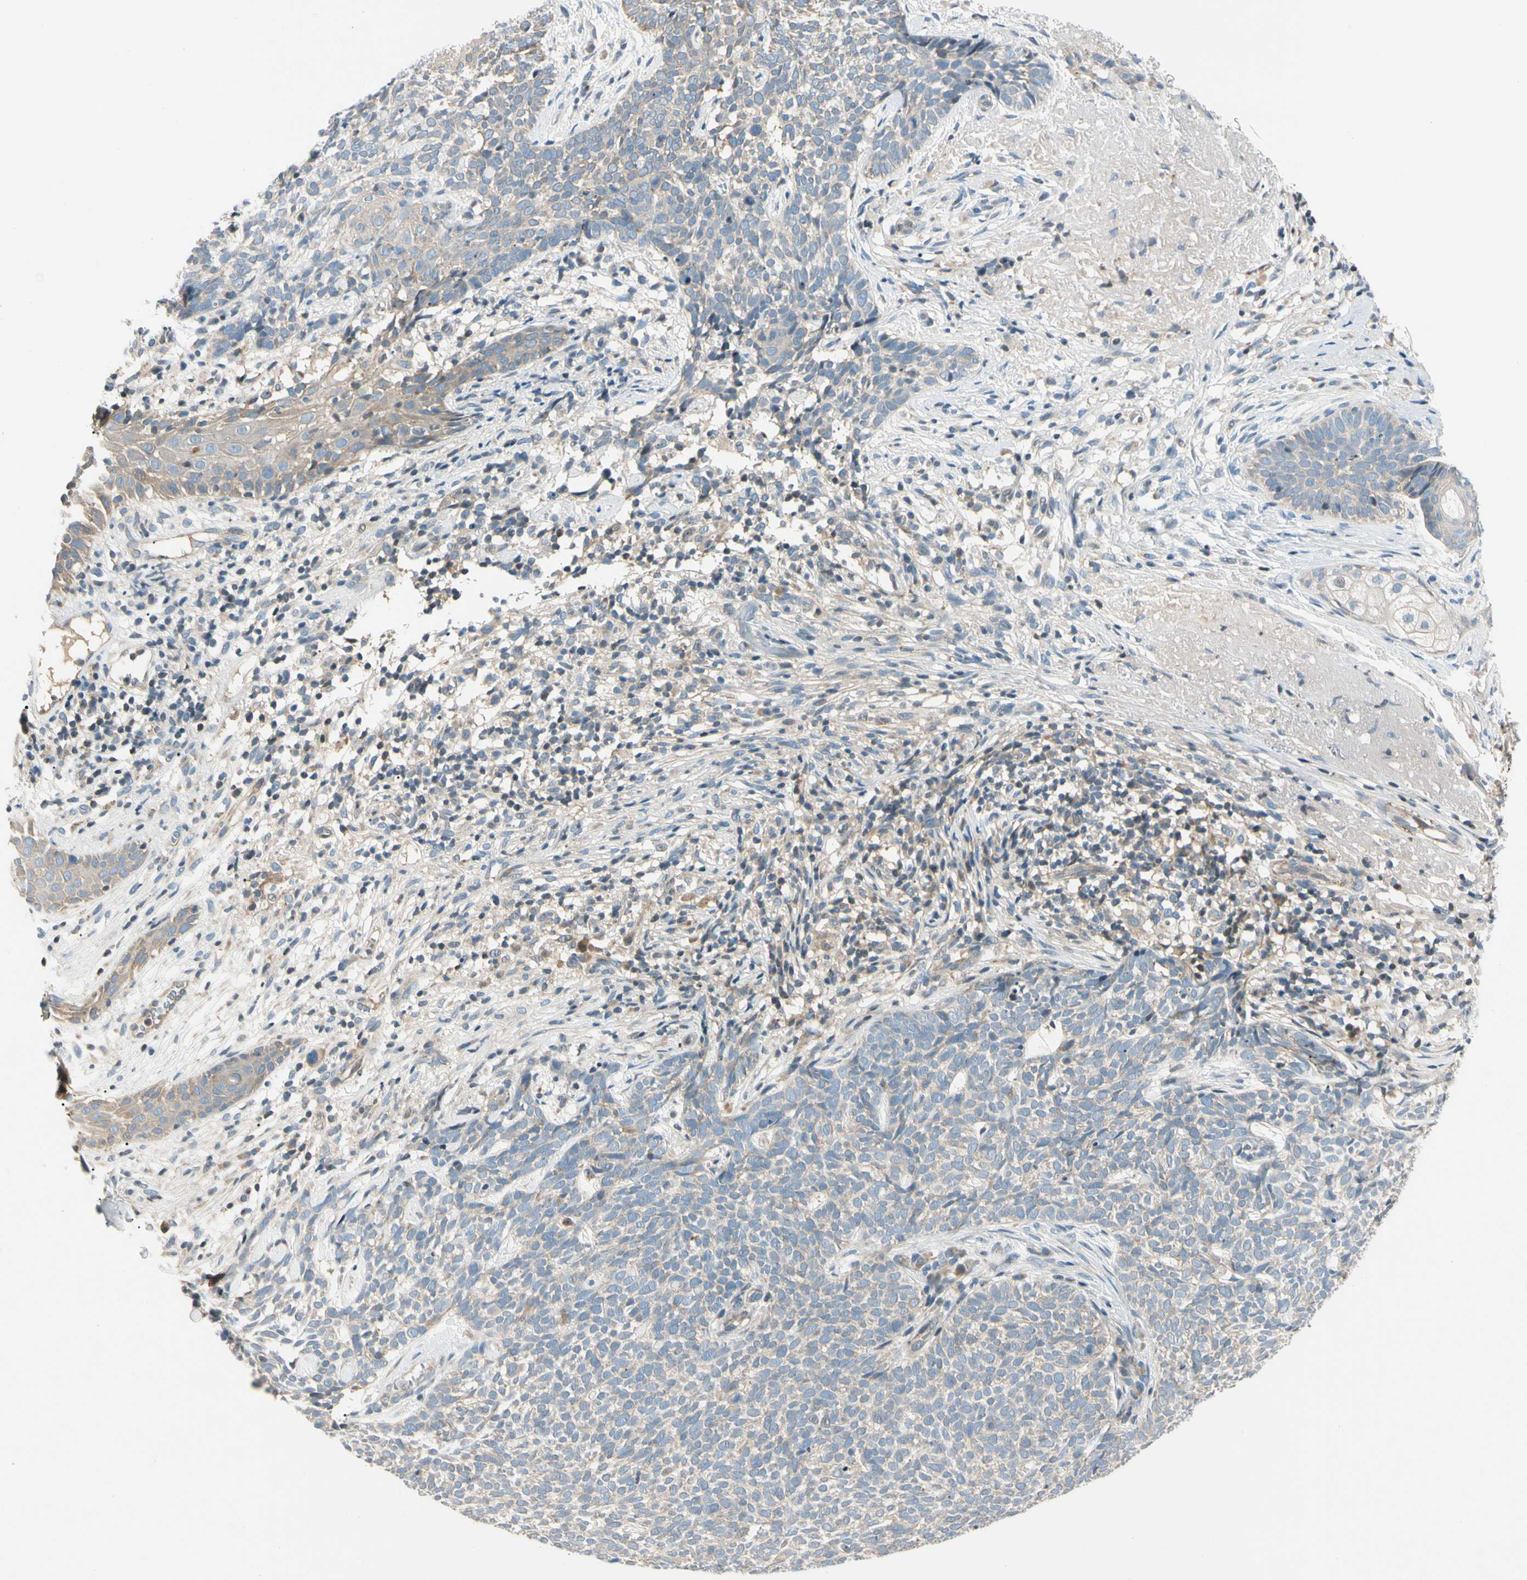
{"staining": {"intensity": "weak", "quantity": "25%-75%", "location": "cytoplasmic/membranous"}, "tissue": "skin cancer", "cell_type": "Tumor cells", "image_type": "cancer", "snomed": [{"axis": "morphology", "description": "Basal cell carcinoma"}, {"axis": "topography", "description": "Skin"}], "caption": "The histopathology image reveals staining of skin cancer (basal cell carcinoma), revealing weak cytoplasmic/membranous protein expression (brown color) within tumor cells.", "gene": "CDH6", "patient": {"sex": "female", "age": 84}}